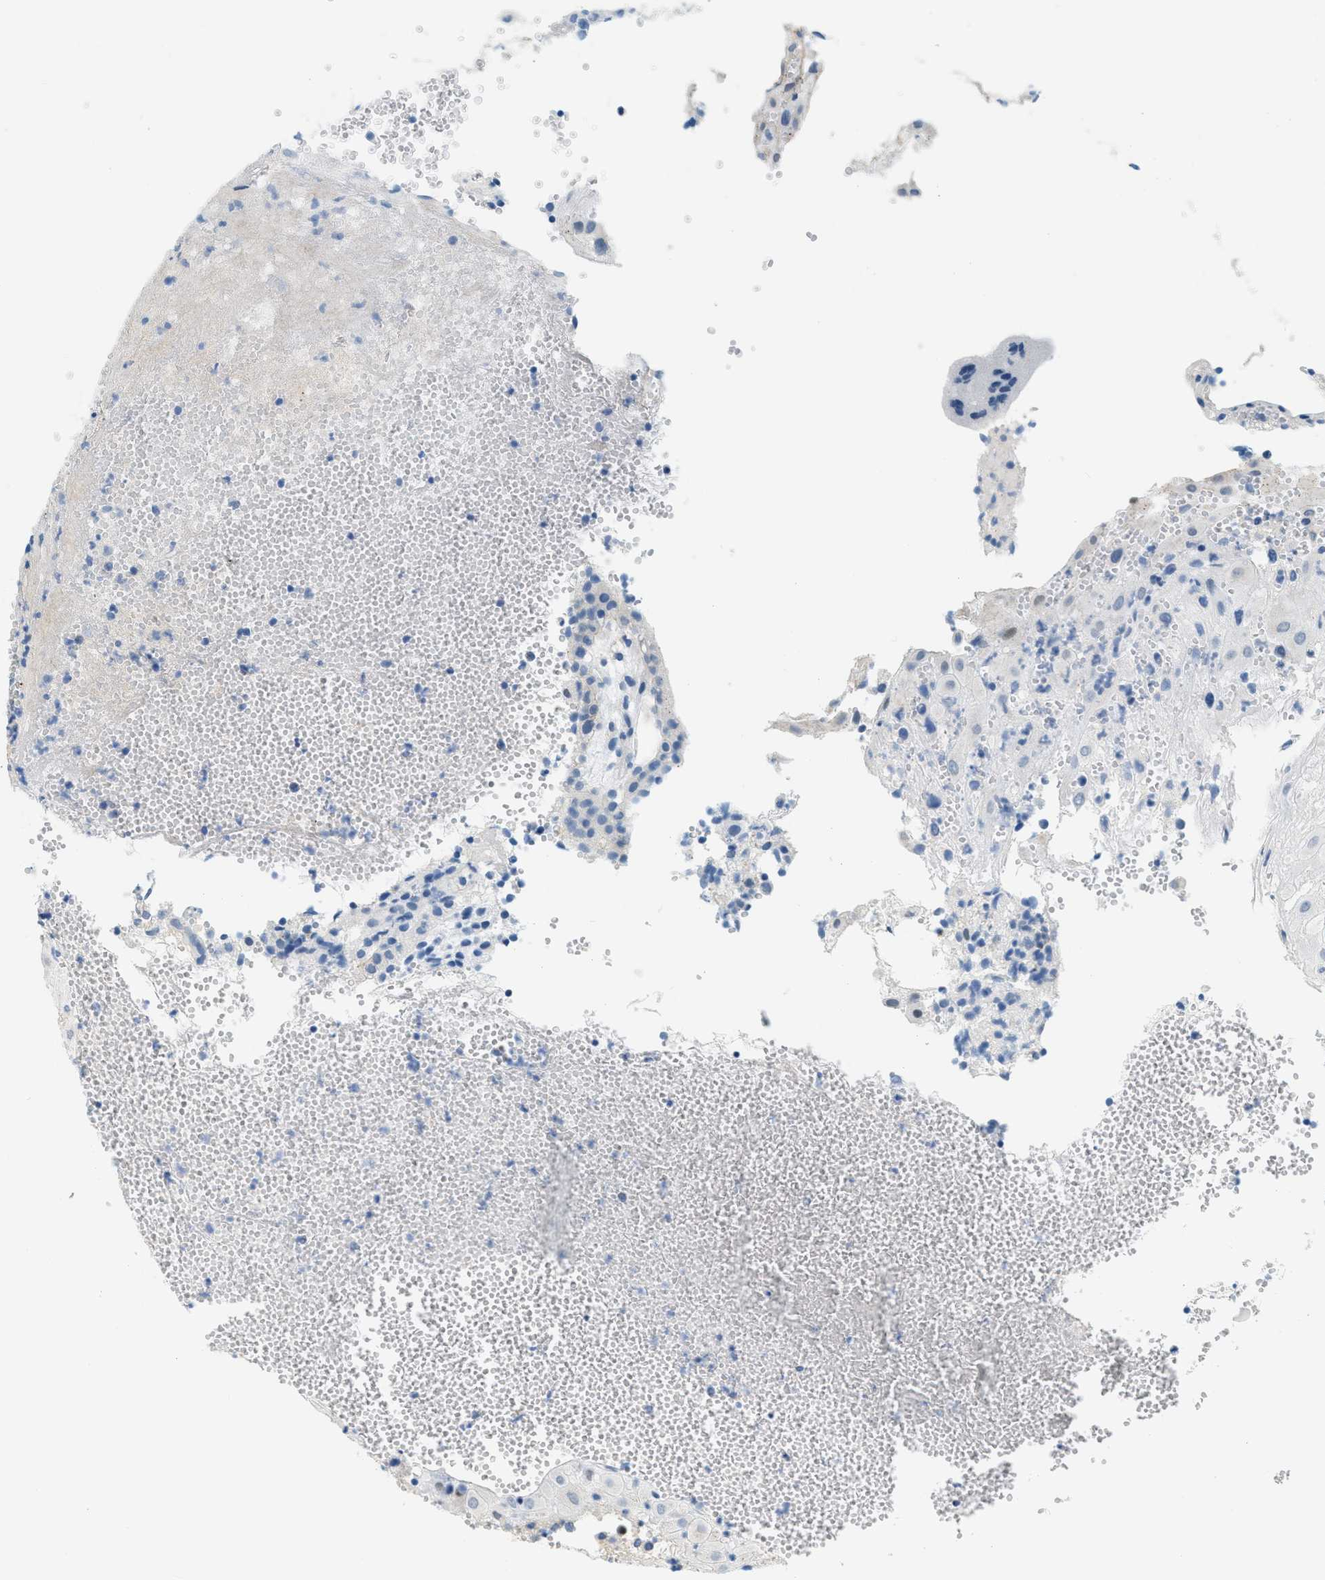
{"staining": {"intensity": "negative", "quantity": "none", "location": "none"}, "tissue": "placenta", "cell_type": "Decidual cells", "image_type": "normal", "snomed": [{"axis": "morphology", "description": "Normal tissue, NOS"}, {"axis": "topography", "description": "Placenta"}], "caption": "This is an immunohistochemistry micrograph of unremarkable placenta. There is no staining in decidual cells.", "gene": "CYP4X1", "patient": {"sex": "female", "age": 18}}